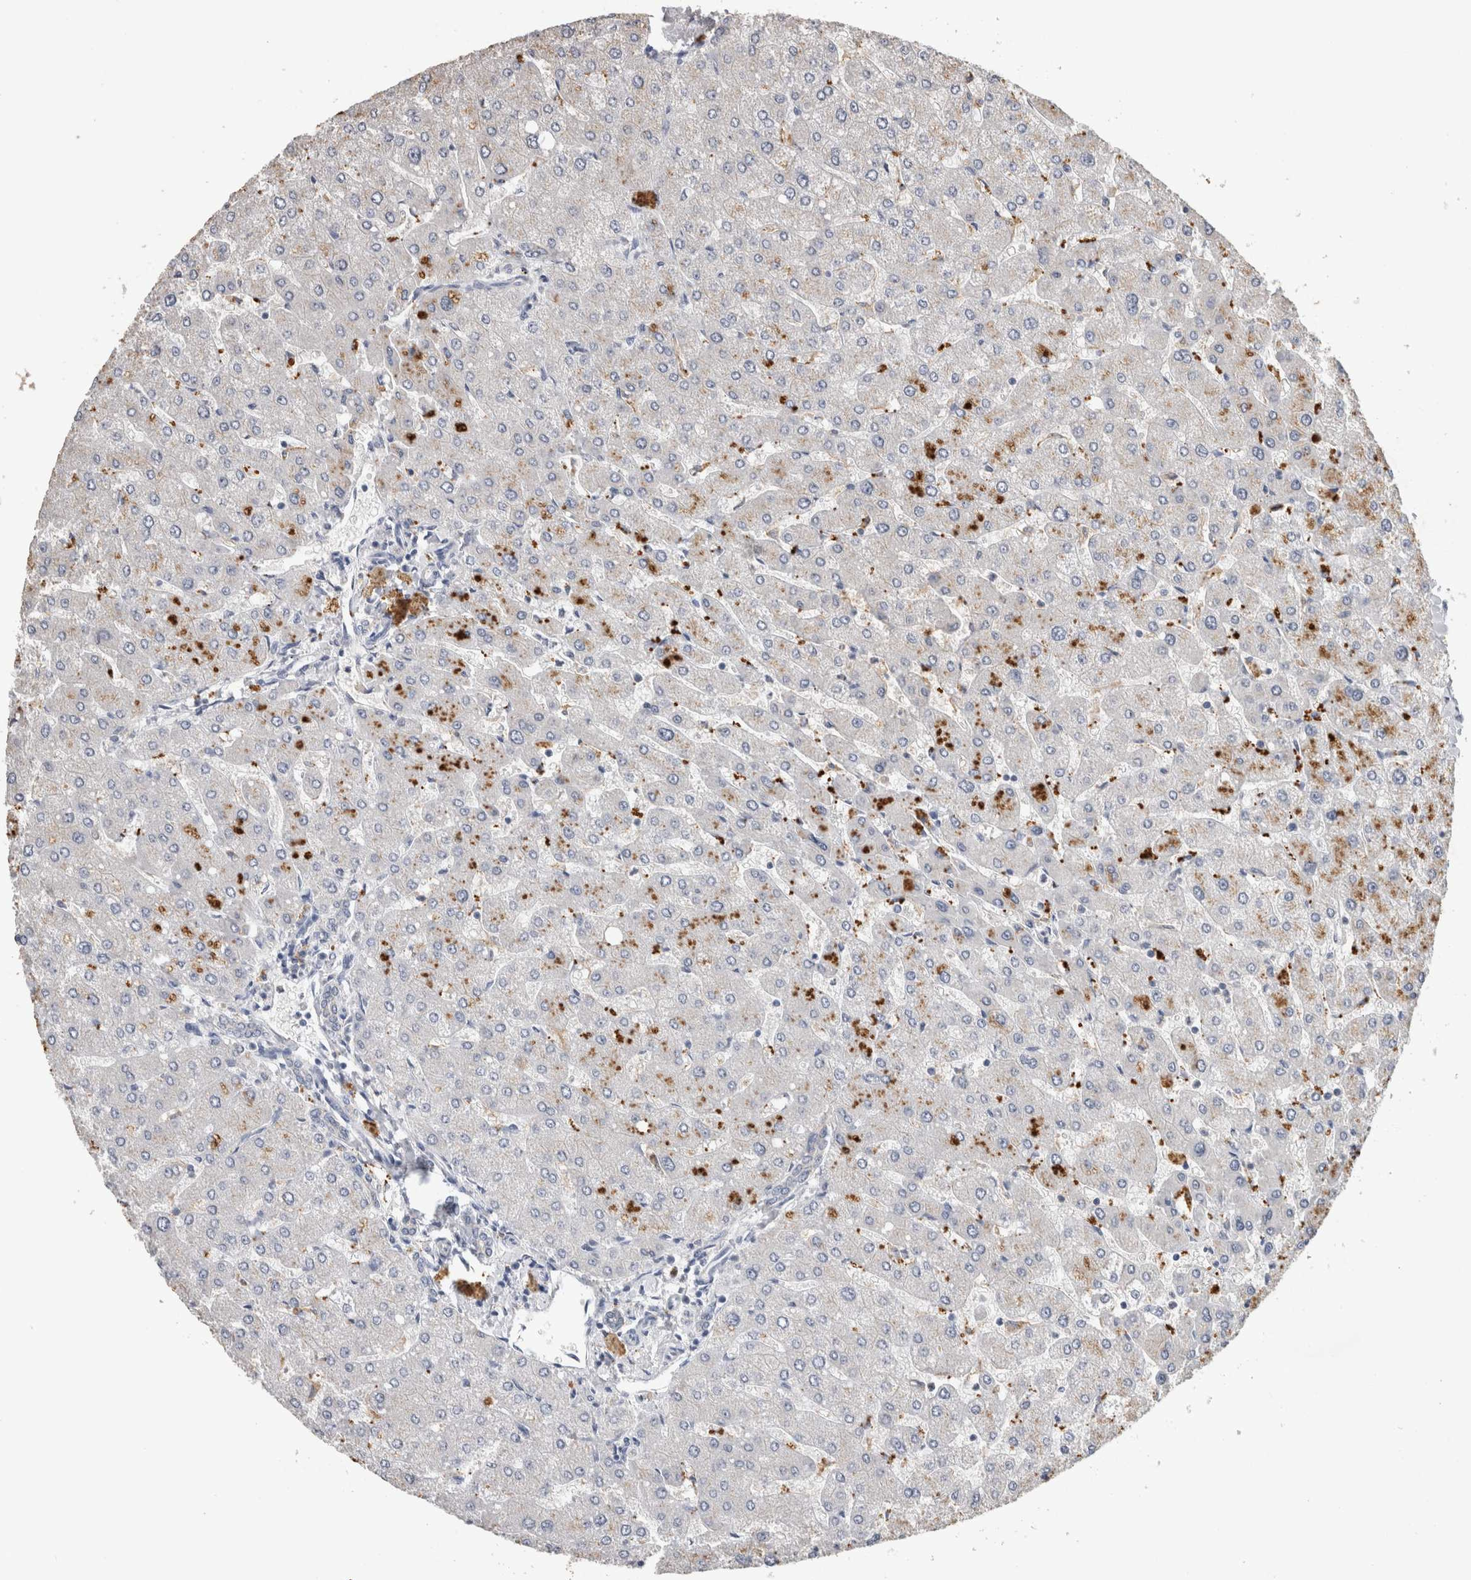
{"staining": {"intensity": "negative", "quantity": "none", "location": "none"}, "tissue": "liver", "cell_type": "Cholangiocytes", "image_type": "normal", "snomed": [{"axis": "morphology", "description": "Normal tissue, NOS"}, {"axis": "topography", "description": "Liver"}], "caption": "This is an IHC image of benign liver. There is no expression in cholangiocytes.", "gene": "CNTFR", "patient": {"sex": "male", "age": 55}}